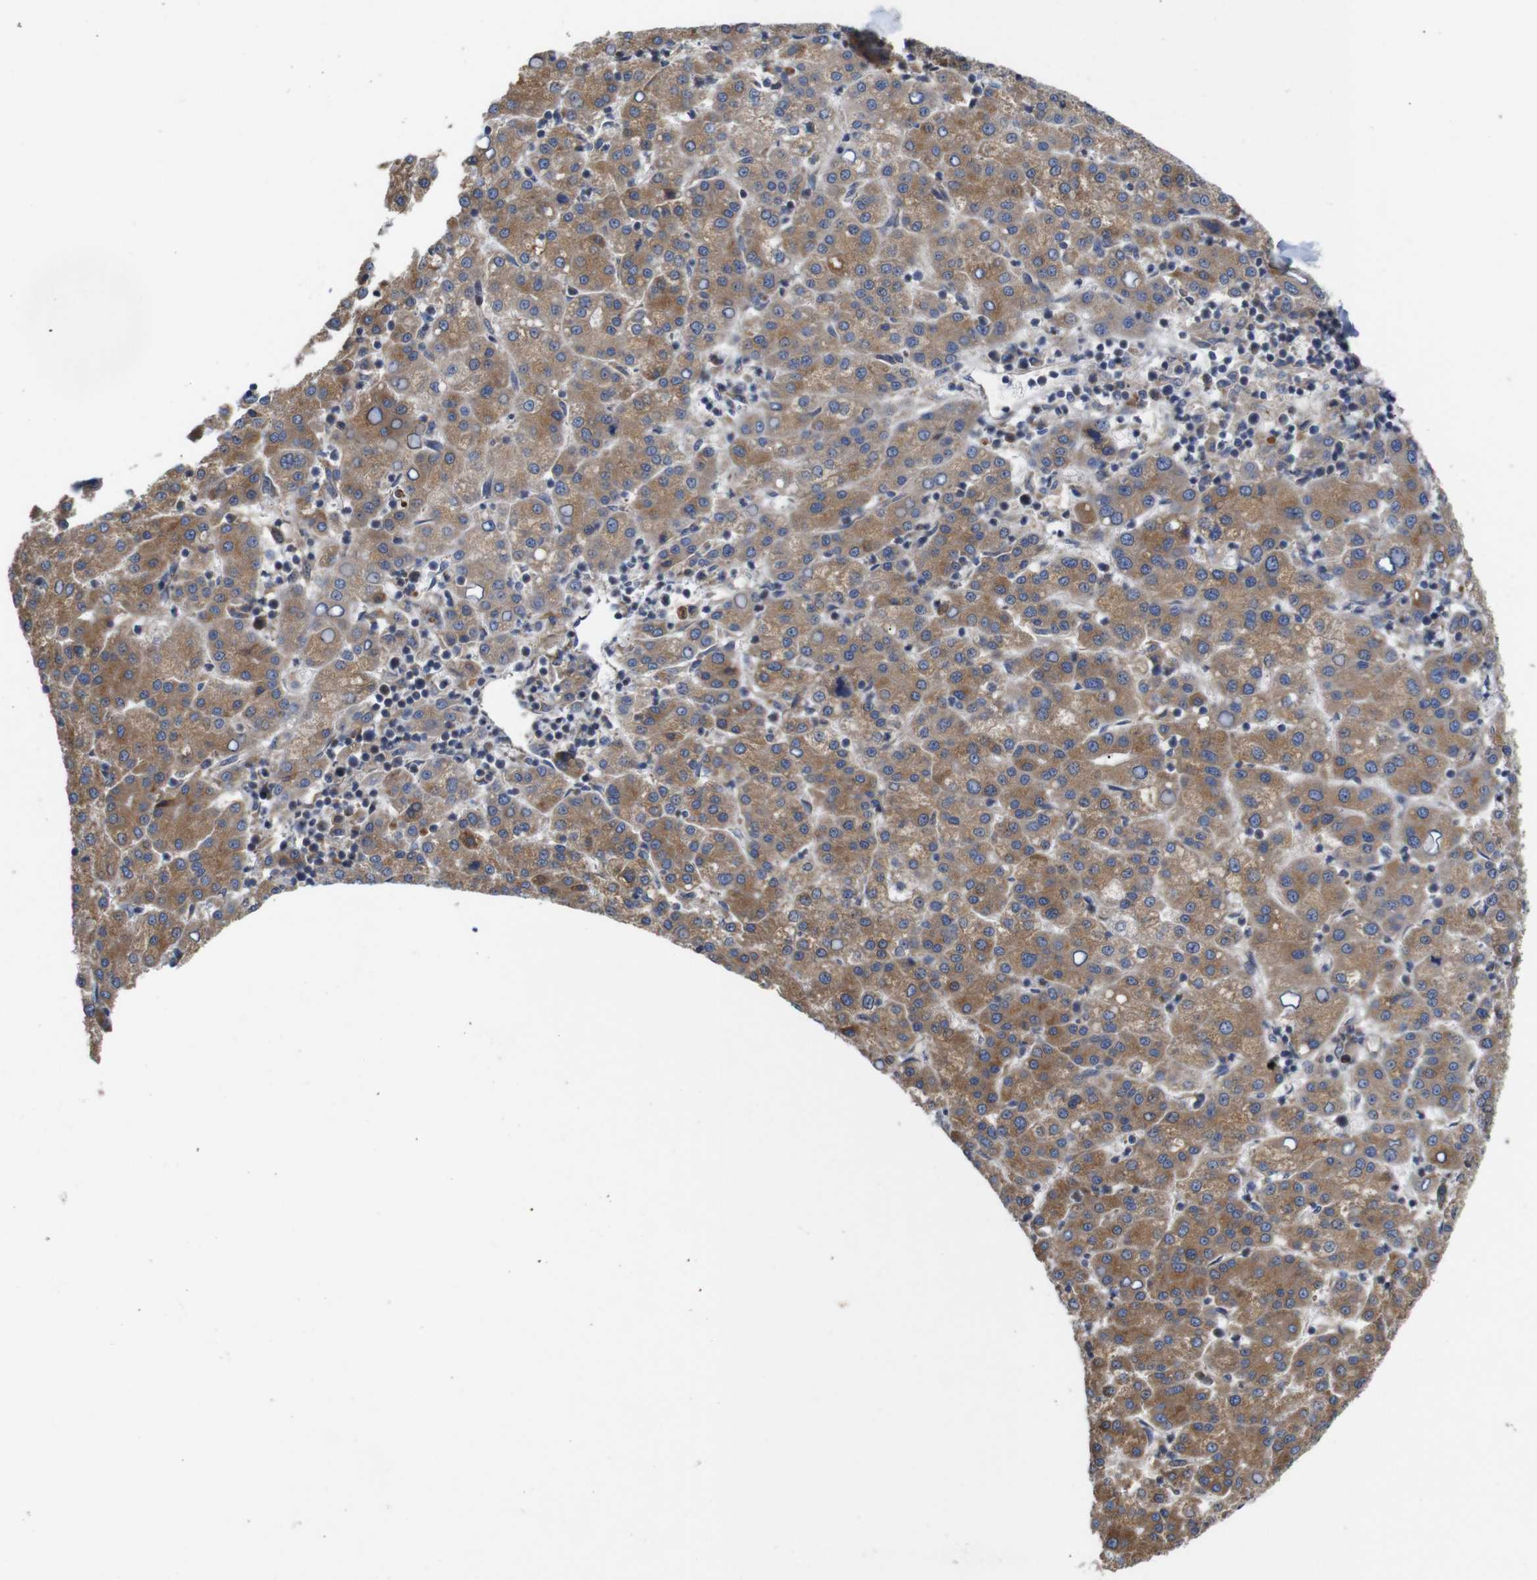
{"staining": {"intensity": "moderate", "quantity": ">75%", "location": "cytoplasmic/membranous"}, "tissue": "liver cancer", "cell_type": "Tumor cells", "image_type": "cancer", "snomed": [{"axis": "morphology", "description": "Carcinoma, Hepatocellular, NOS"}, {"axis": "topography", "description": "Liver"}], "caption": "IHC (DAB) staining of hepatocellular carcinoma (liver) reveals moderate cytoplasmic/membranous protein positivity in about >75% of tumor cells.", "gene": "POMK", "patient": {"sex": "female", "age": 58}}